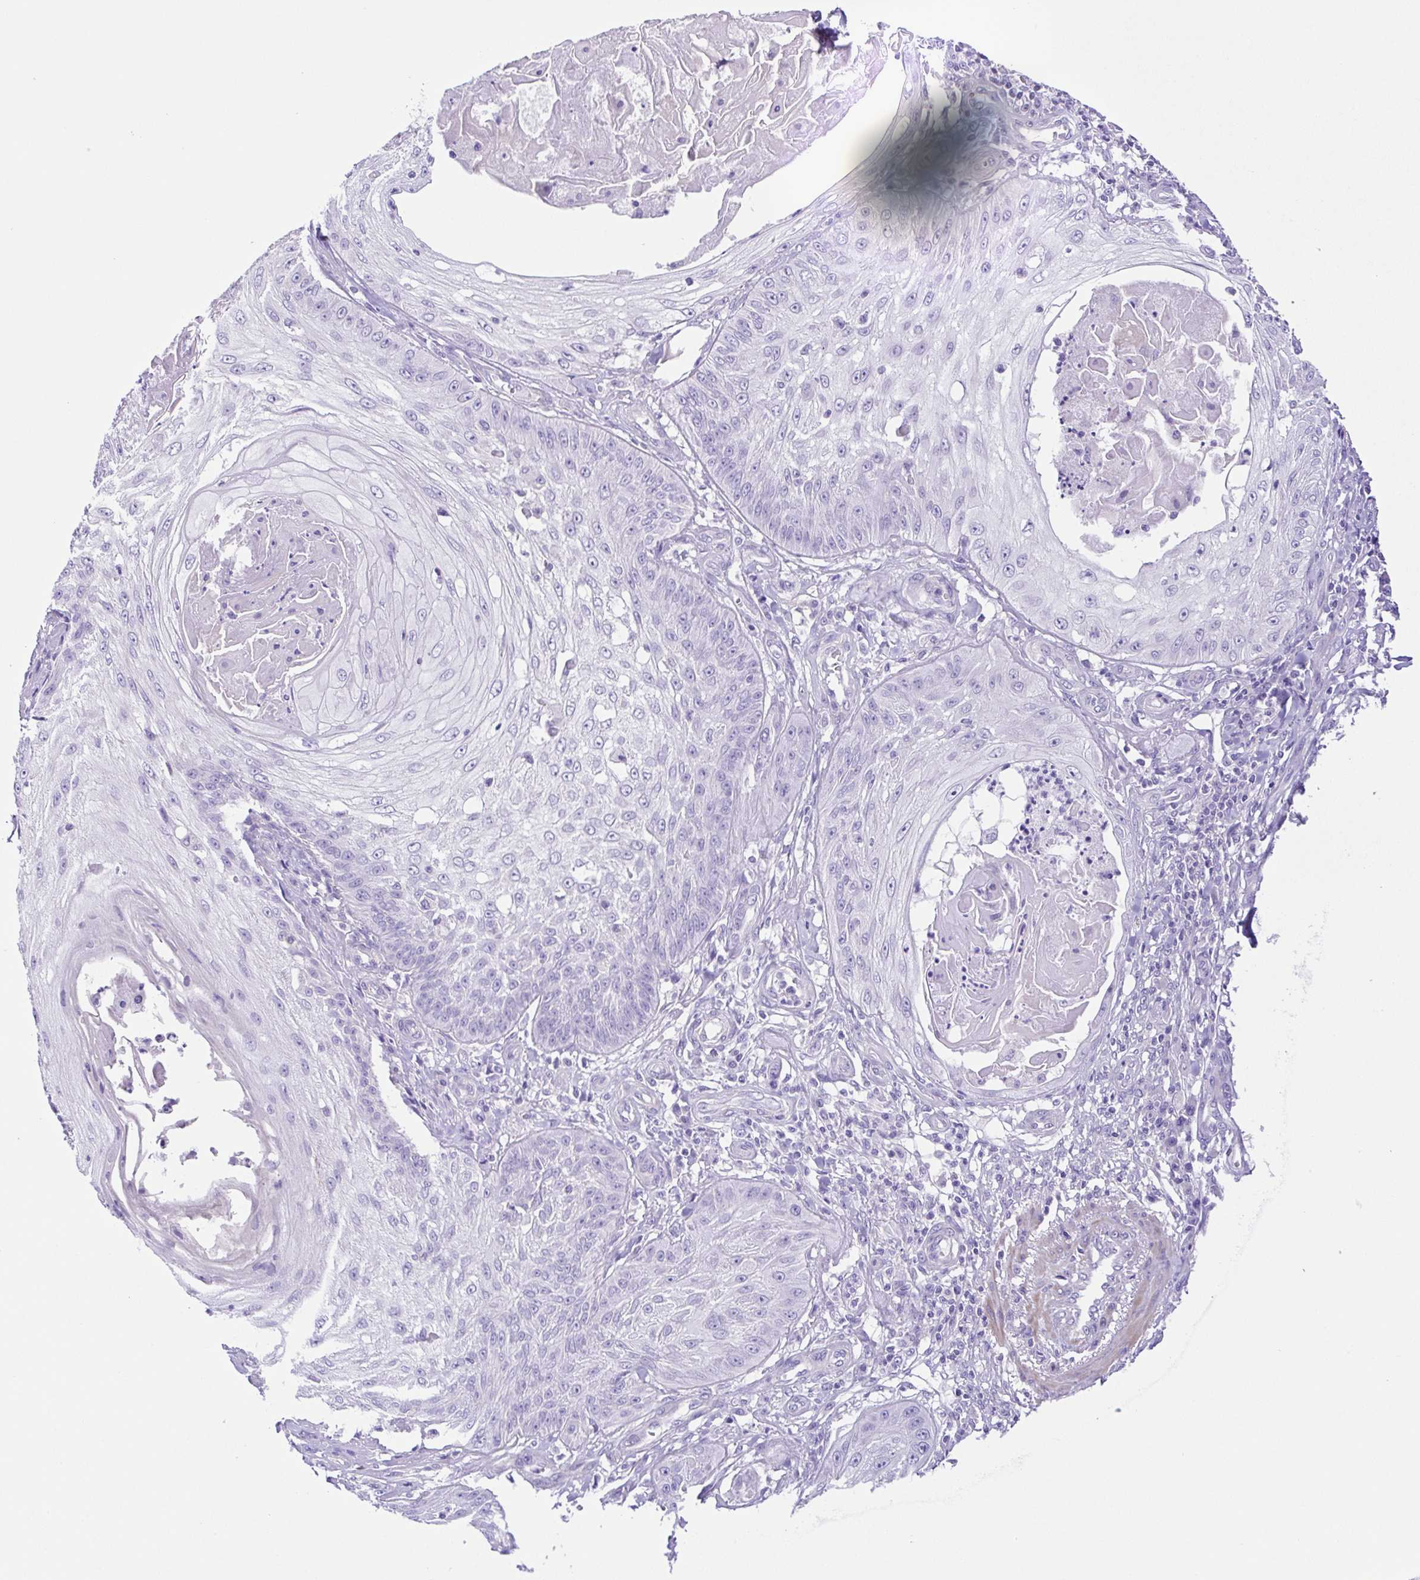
{"staining": {"intensity": "negative", "quantity": "none", "location": "none"}, "tissue": "skin cancer", "cell_type": "Tumor cells", "image_type": "cancer", "snomed": [{"axis": "morphology", "description": "Squamous cell carcinoma, NOS"}, {"axis": "topography", "description": "Skin"}], "caption": "Tumor cells show no significant protein staining in skin cancer (squamous cell carcinoma).", "gene": "ISM2", "patient": {"sex": "male", "age": 70}}